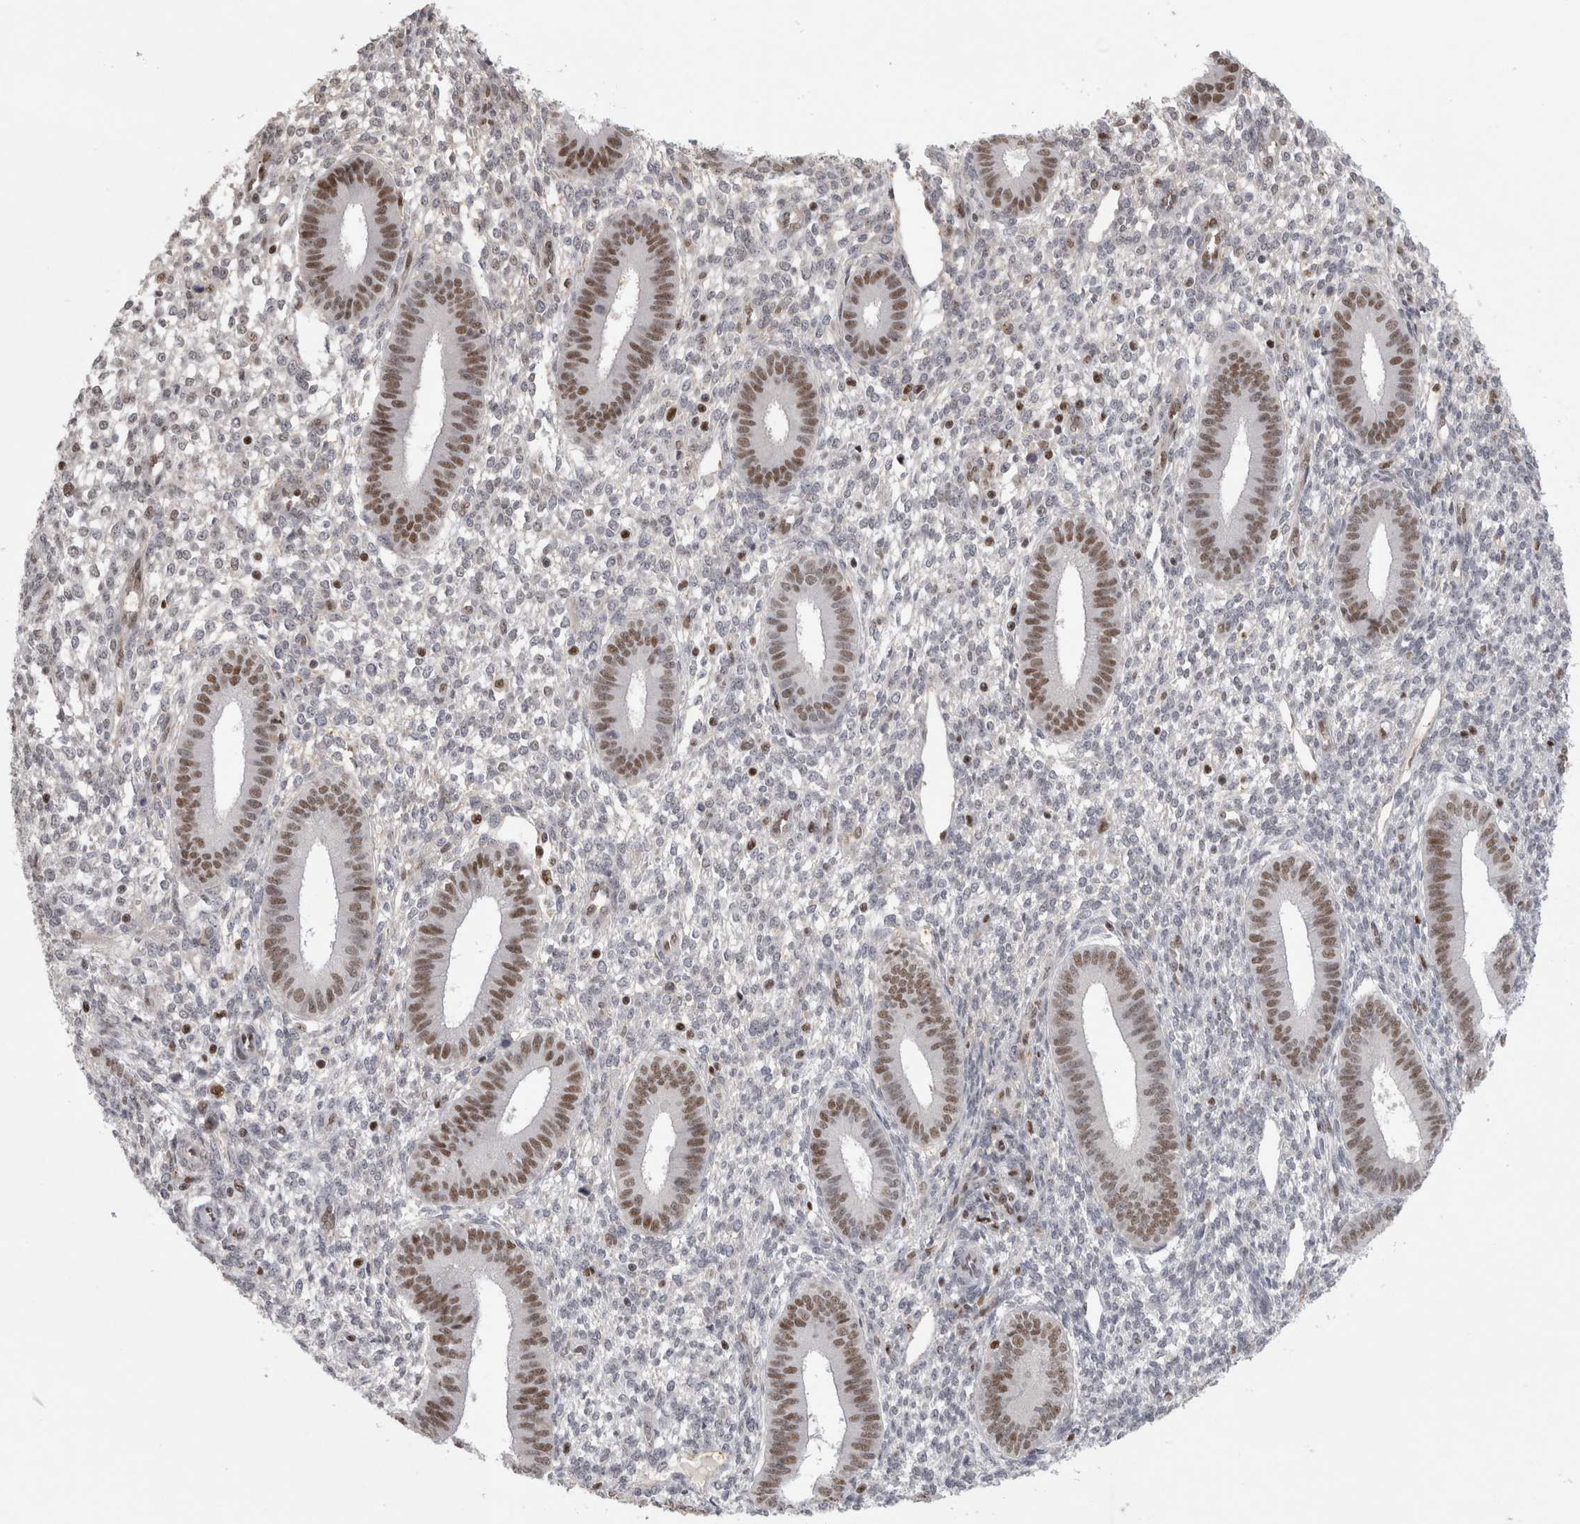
{"staining": {"intensity": "moderate", "quantity": "<25%", "location": "nuclear"}, "tissue": "endometrium", "cell_type": "Cells in endometrial stroma", "image_type": "normal", "snomed": [{"axis": "morphology", "description": "Normal tissue, NOS"}, {"axis": "topography", "description": "Endometrium"}], "caption": "A micrograph showing moderate nuclear expression in approximately <25% of cells in endometrial stroma in normal endometrium, as visualized by brown immunohistochemical staining.", "gene": "SRARP", "patient": {"sex": "female", "age": 46}}